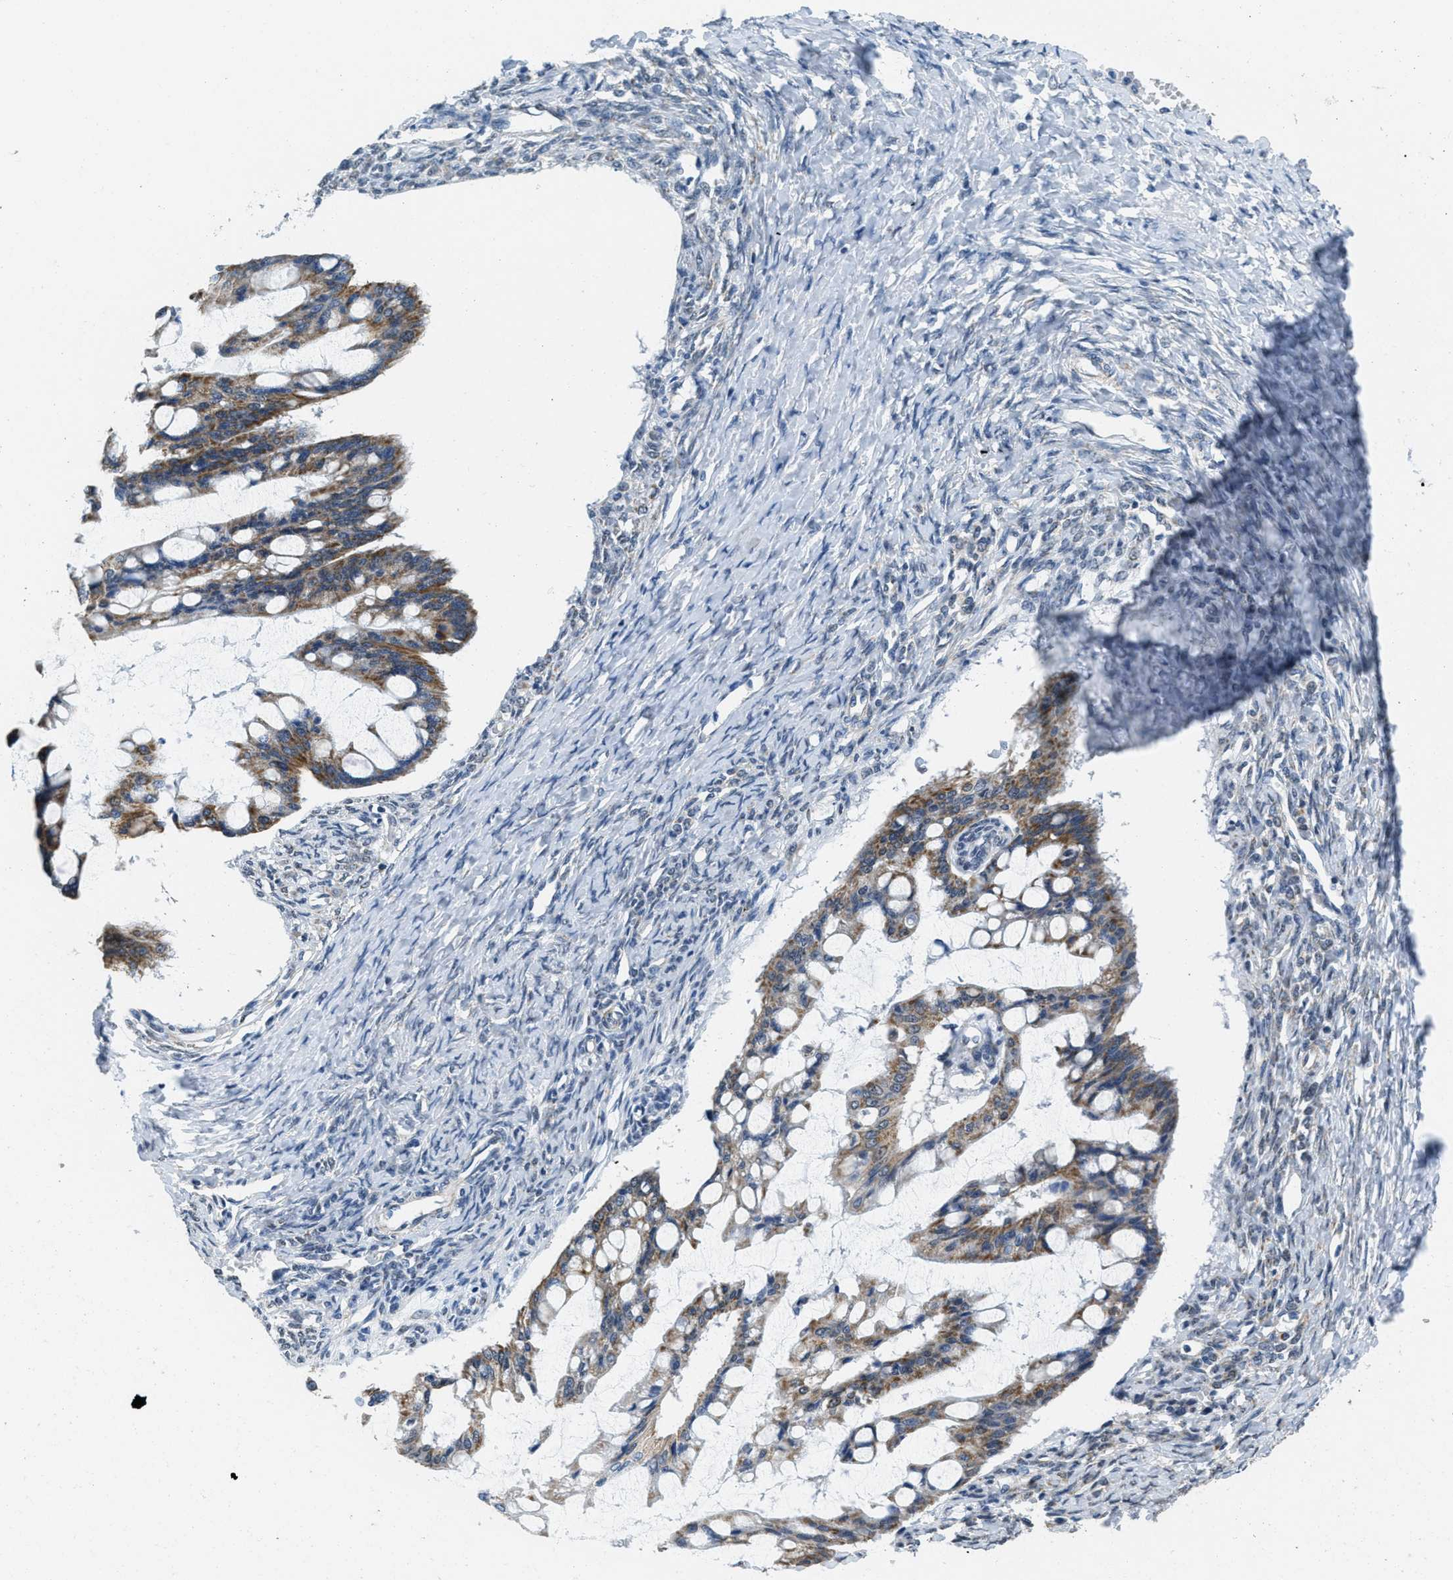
{"staining": {"intensity": "moderate", "quantity": ">75%", "location": "cytoplasmic/membranous"}, "tissue": "ovarian cancer", "cell_type": "Tumor cells", "image_type": "cancer", "snomed": [{"axis": "morphology", "description": "Cystadenocarcinoma, mucinous, NOS"}, {"axis": "topography", "description": "Ovary"}], "caption": "Mucinous cystadenocarcinoma (ovarian) was stained to show a protein in brown. There is medium levels of moderate cytoplasmic/membranous positivity in about >75% of tumor cells. (Stains: DAB in brown, nuclei in blue, Microscopy: brightfield microscopy at high magnification).", "gene": "TOMM70", "patient": {"sex": "female", "age": 73}}